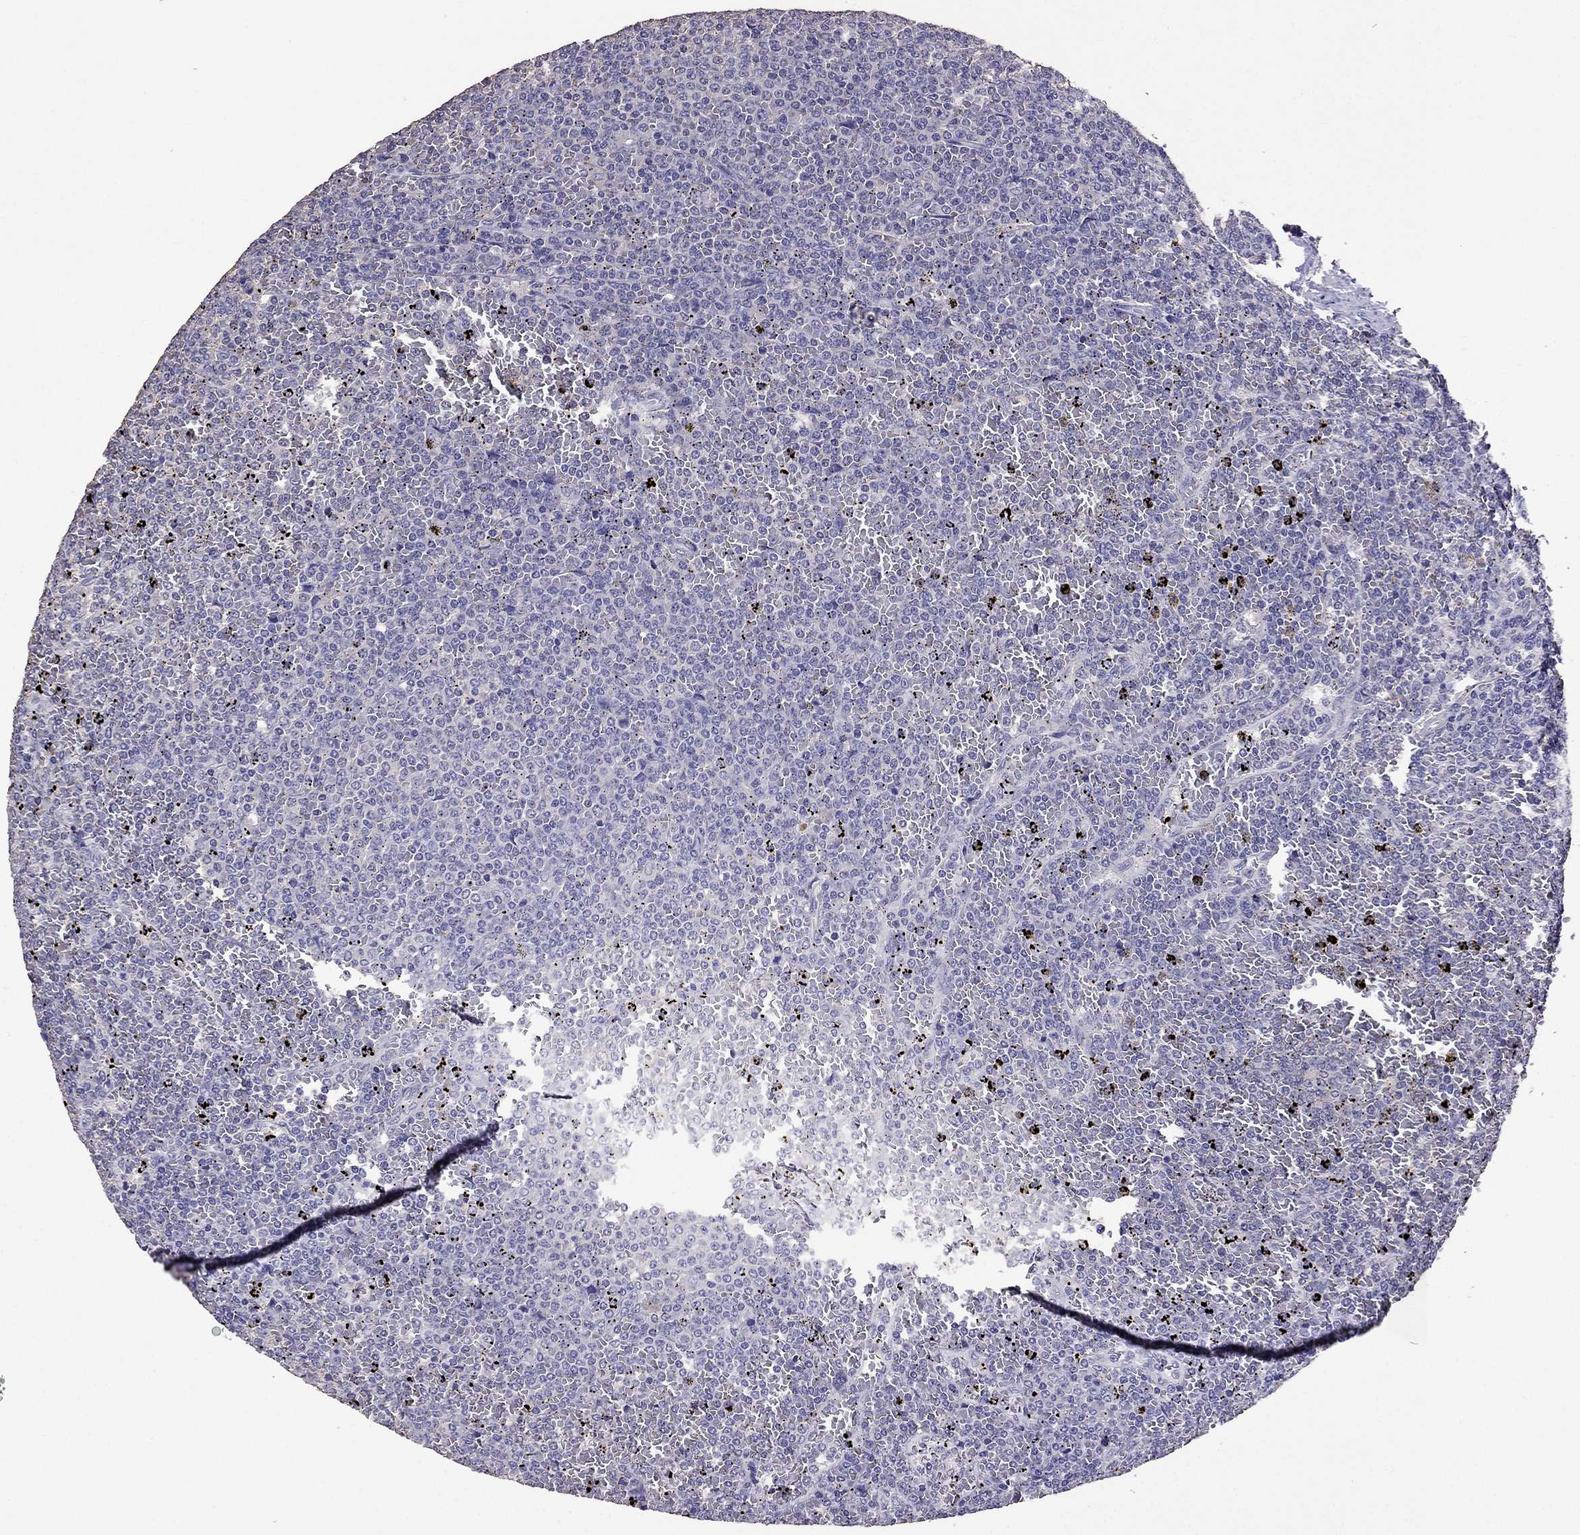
{"staining": {"intensity": "negative", "quantity": "none", "location": "none"}, "tissue": "lymphoma", "cell_type": "Tumor cells", "image_type": "cancer", "snomed": [{"axis": "morphology", "description": "Malignant lymphoma, non-Hodgkin's type, Low grade"}, {"axis": "topography", "description": "Spleen"}], "caption": "There is no significant expression in tumor cells of malignant lymphoma, non-Hodgkin's type (low-grade).", "gene": "NKX3-1", "patient": {"sex": "female", "age": 77}}